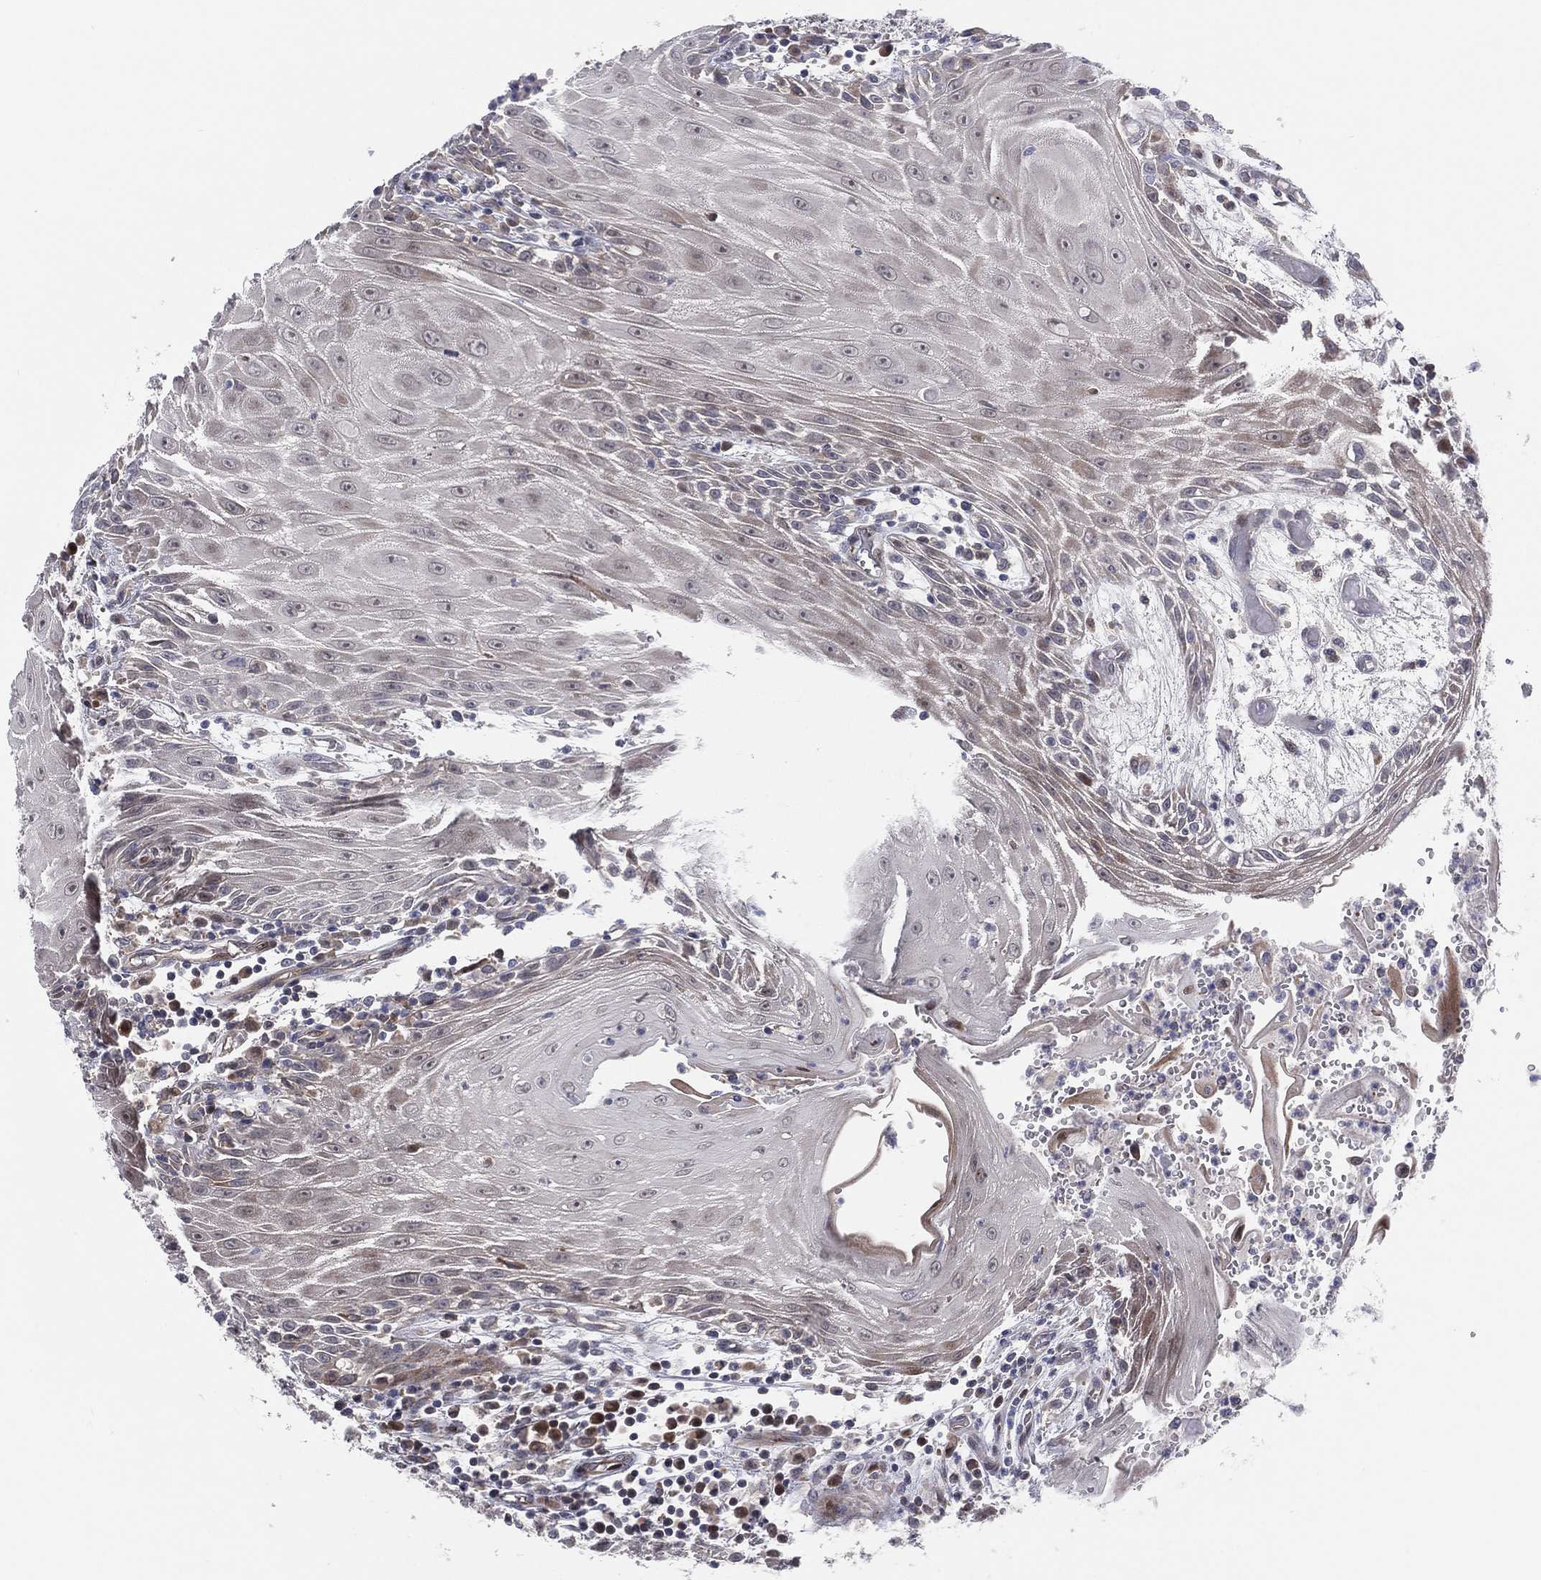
{"staining": {"intensity": "moderate", "quantity": "<25%", "location": "cytoplasmic/membranous"}, "tissue": "head and neck cancer", "cell_type": "Tumor cells", "image_type": "cancer", "snomed": [{"axis": "morphology", "description": "Squamous cell carcinoma, NOS"}, {"axis": "topography", "description": "Oral tissue"}, {"axis": "topography", "description": "Head-Neck"}], "caption": "The photomicrograph shows immunohistochemical staining of head and neck cancer (squamous cell carcinoma). There is moderate cytoplasmic/membranous staining is appreciated in about <25% of tumor cells.", "gene": "UTP14A", "patient": {"sex": "male", "age": 58}}